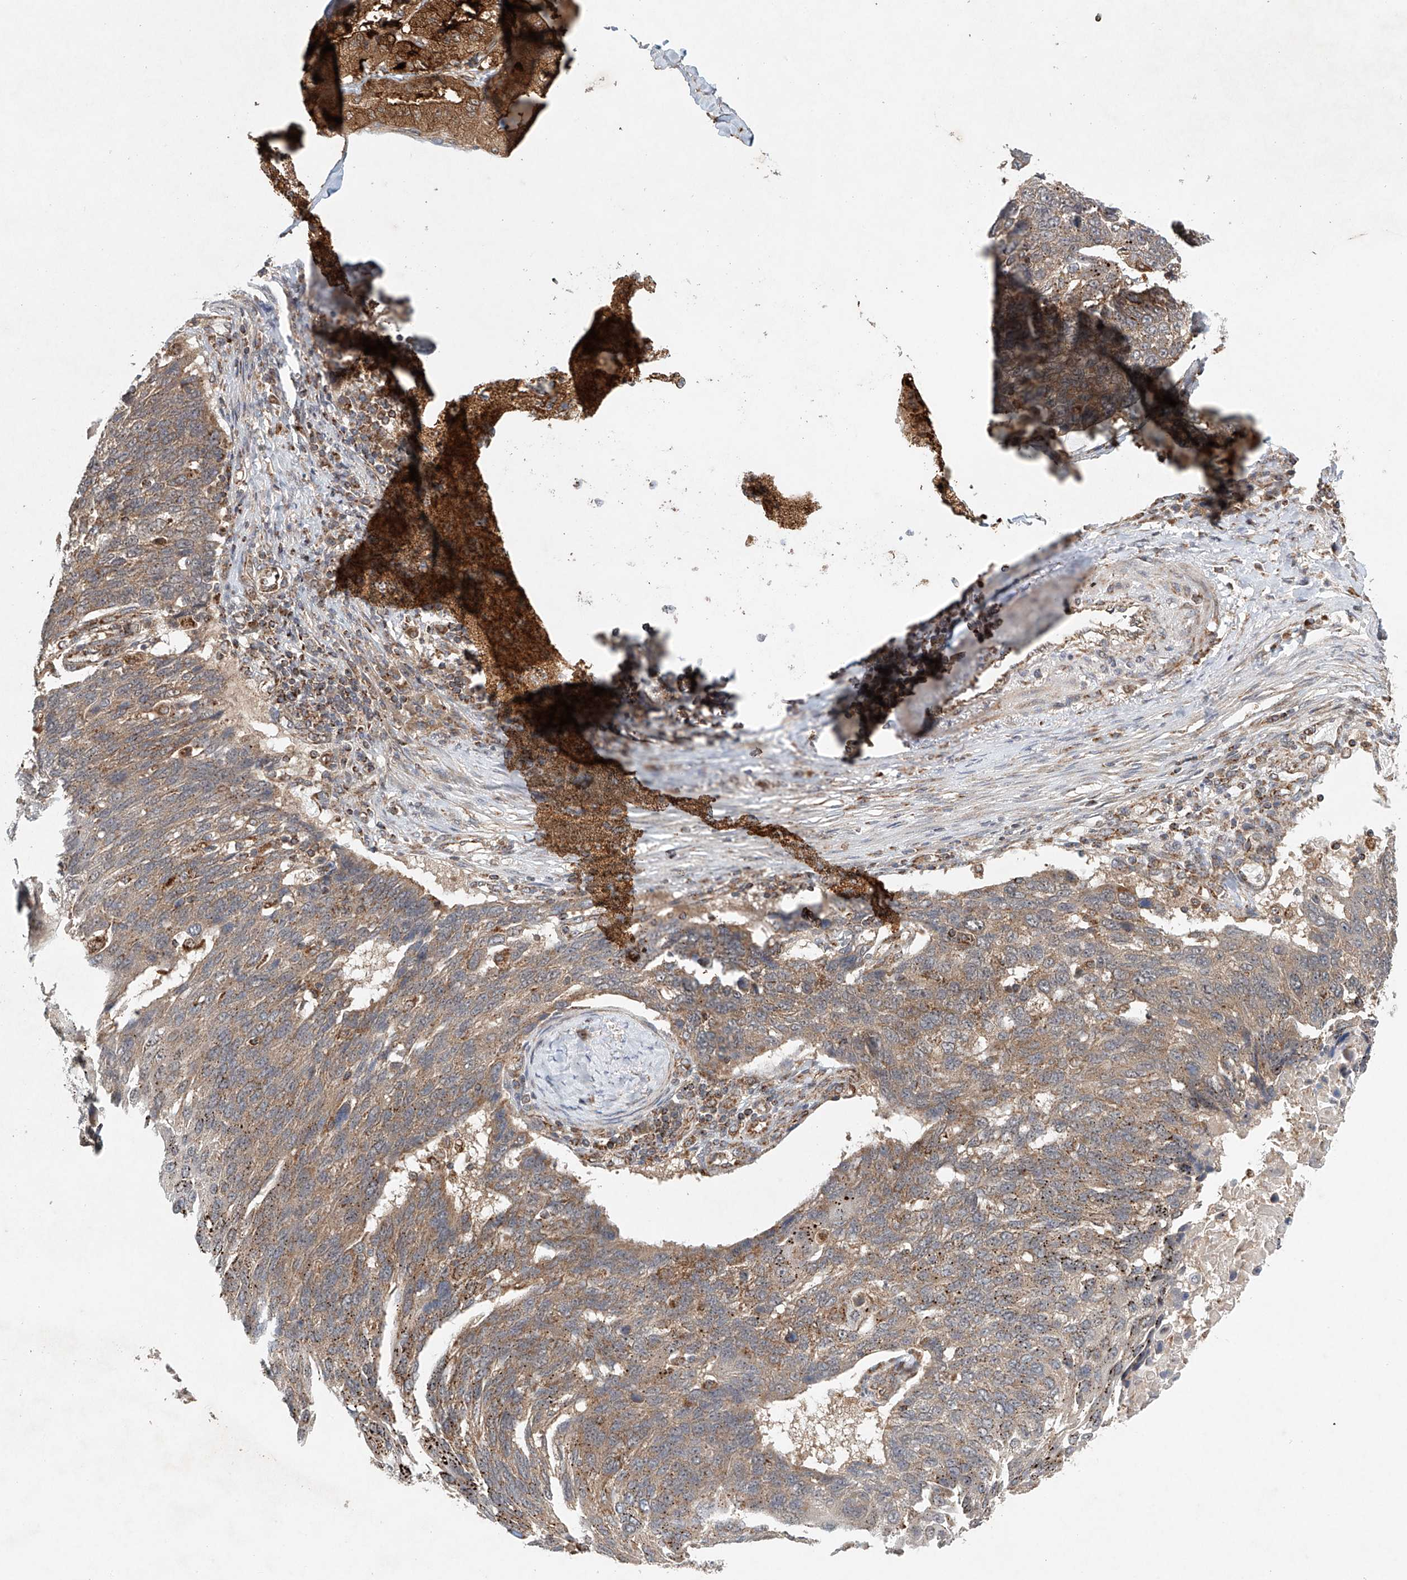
{"staining": {"intensity": "weak", "quantity": ">75%", "location": "cytoplasmic/membranous"}, "tissue": "lung cancer", "cell_type": "Tumor cells", "image_type": "cancer", "snomed": [{"axis": "morphology", "description": "Squamous cell carcinoma, NOS"}, {"axis": "topography", "description": "Lung"}], "caption": "A histopathology image showing weak cytoplasmic/membranous expression in approximately >75% of tumor cells in lung squamous cell carcinoma, as visualized by brown immunohistochemical staining.", "gene": "DCAF11", "patient": {"sex": "male", "age": 66}}